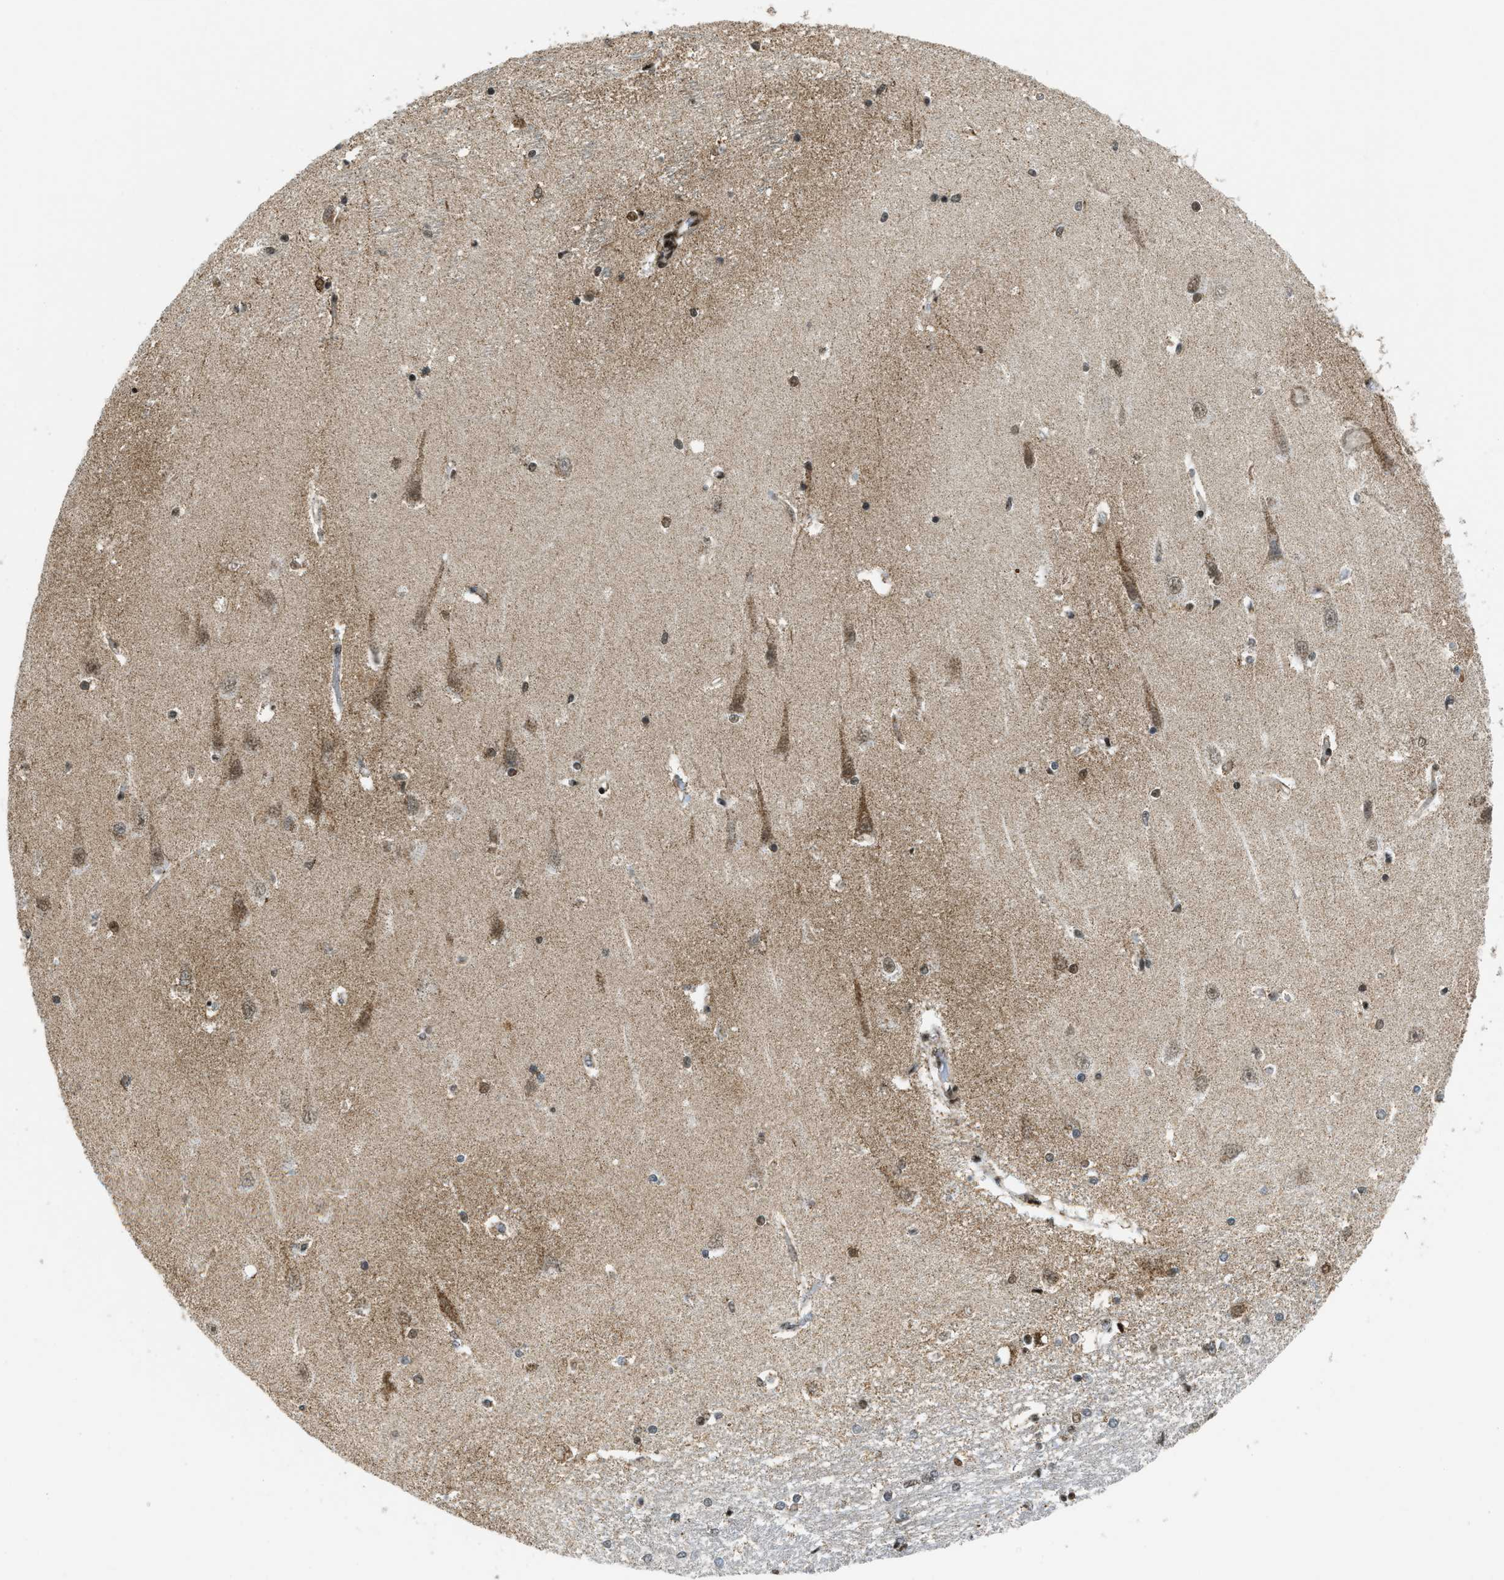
{"staining": {"intensity": "moderate", "quantity": "25%-75%", "location": "nuclear"}, "tissue": "hippocampus", "cell_type": "Glial cells", "image_type": "normal", "snomed": [{"axis": "morphology", "description": "Normal tissue, NOS"}, {"axis": "topography", "description": "Hippocampus"}], "caption": "Brown immunohistochemical staining in unremarkable hippocampus demonstrates moderate nuclear positivity in about 25%-75% of glial cells.", "gene": "GABPB1", "patient": {"sex": "male", "age": 45}}